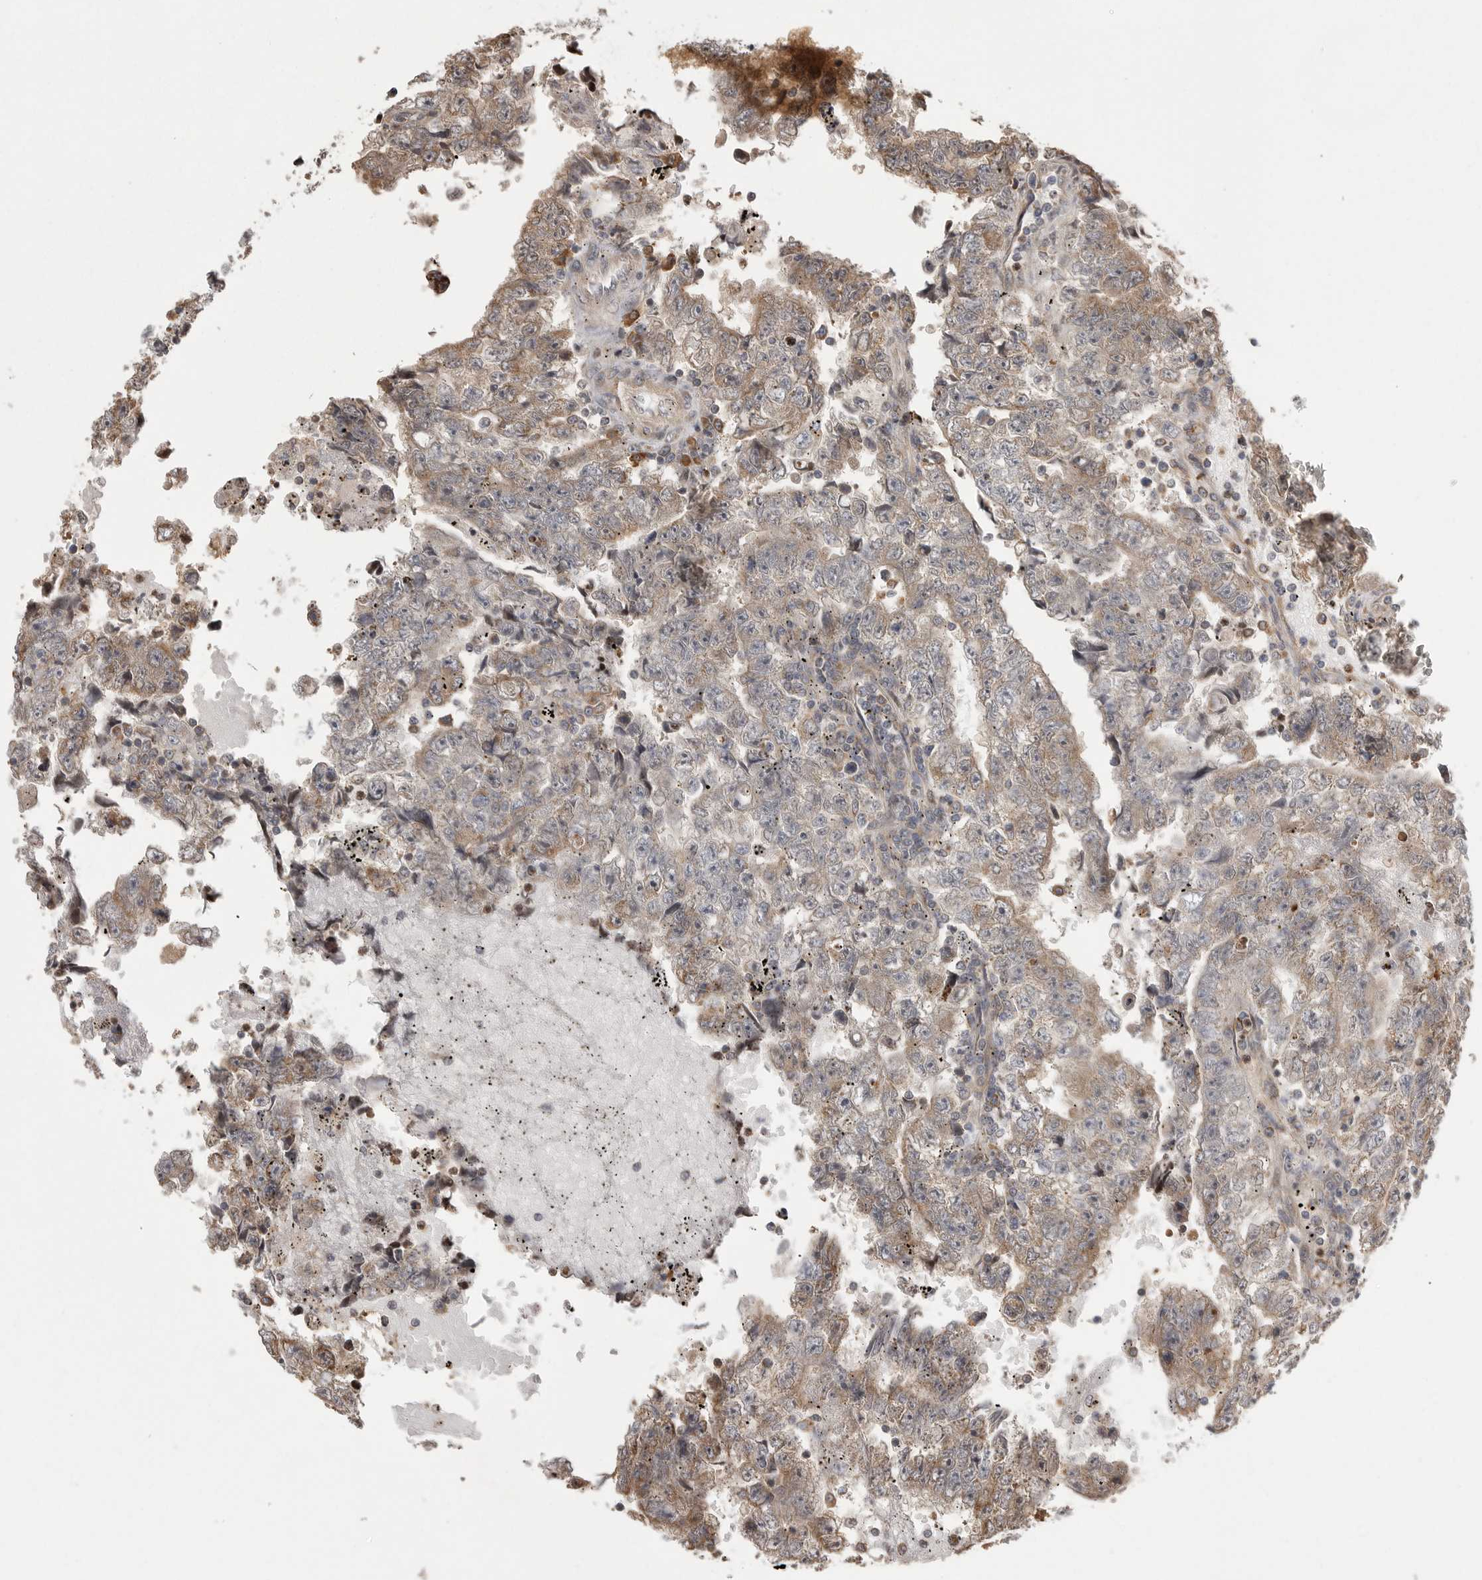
{"staining": {"intensity": "weak", "quantity": ">75%", "location": "cytoplasmic/membranous"}, "tissue": "testis cancer", "cell_type": "Tumor cells", "image_type": "cancer", "snomed": [{"axis": "morphology", "description": "Carcinoma, Embryonal, NOS"}, {"axis": "topography", "description": "Testis"}], "caption": "A low amount of weak cytoplasmic/membranous expression is present in about >75% of tumor cells in testis cancer (embryonal carcinoma) tissue.", "gene": "OXR1", "patient": {"sex": "male", "age": 25}}